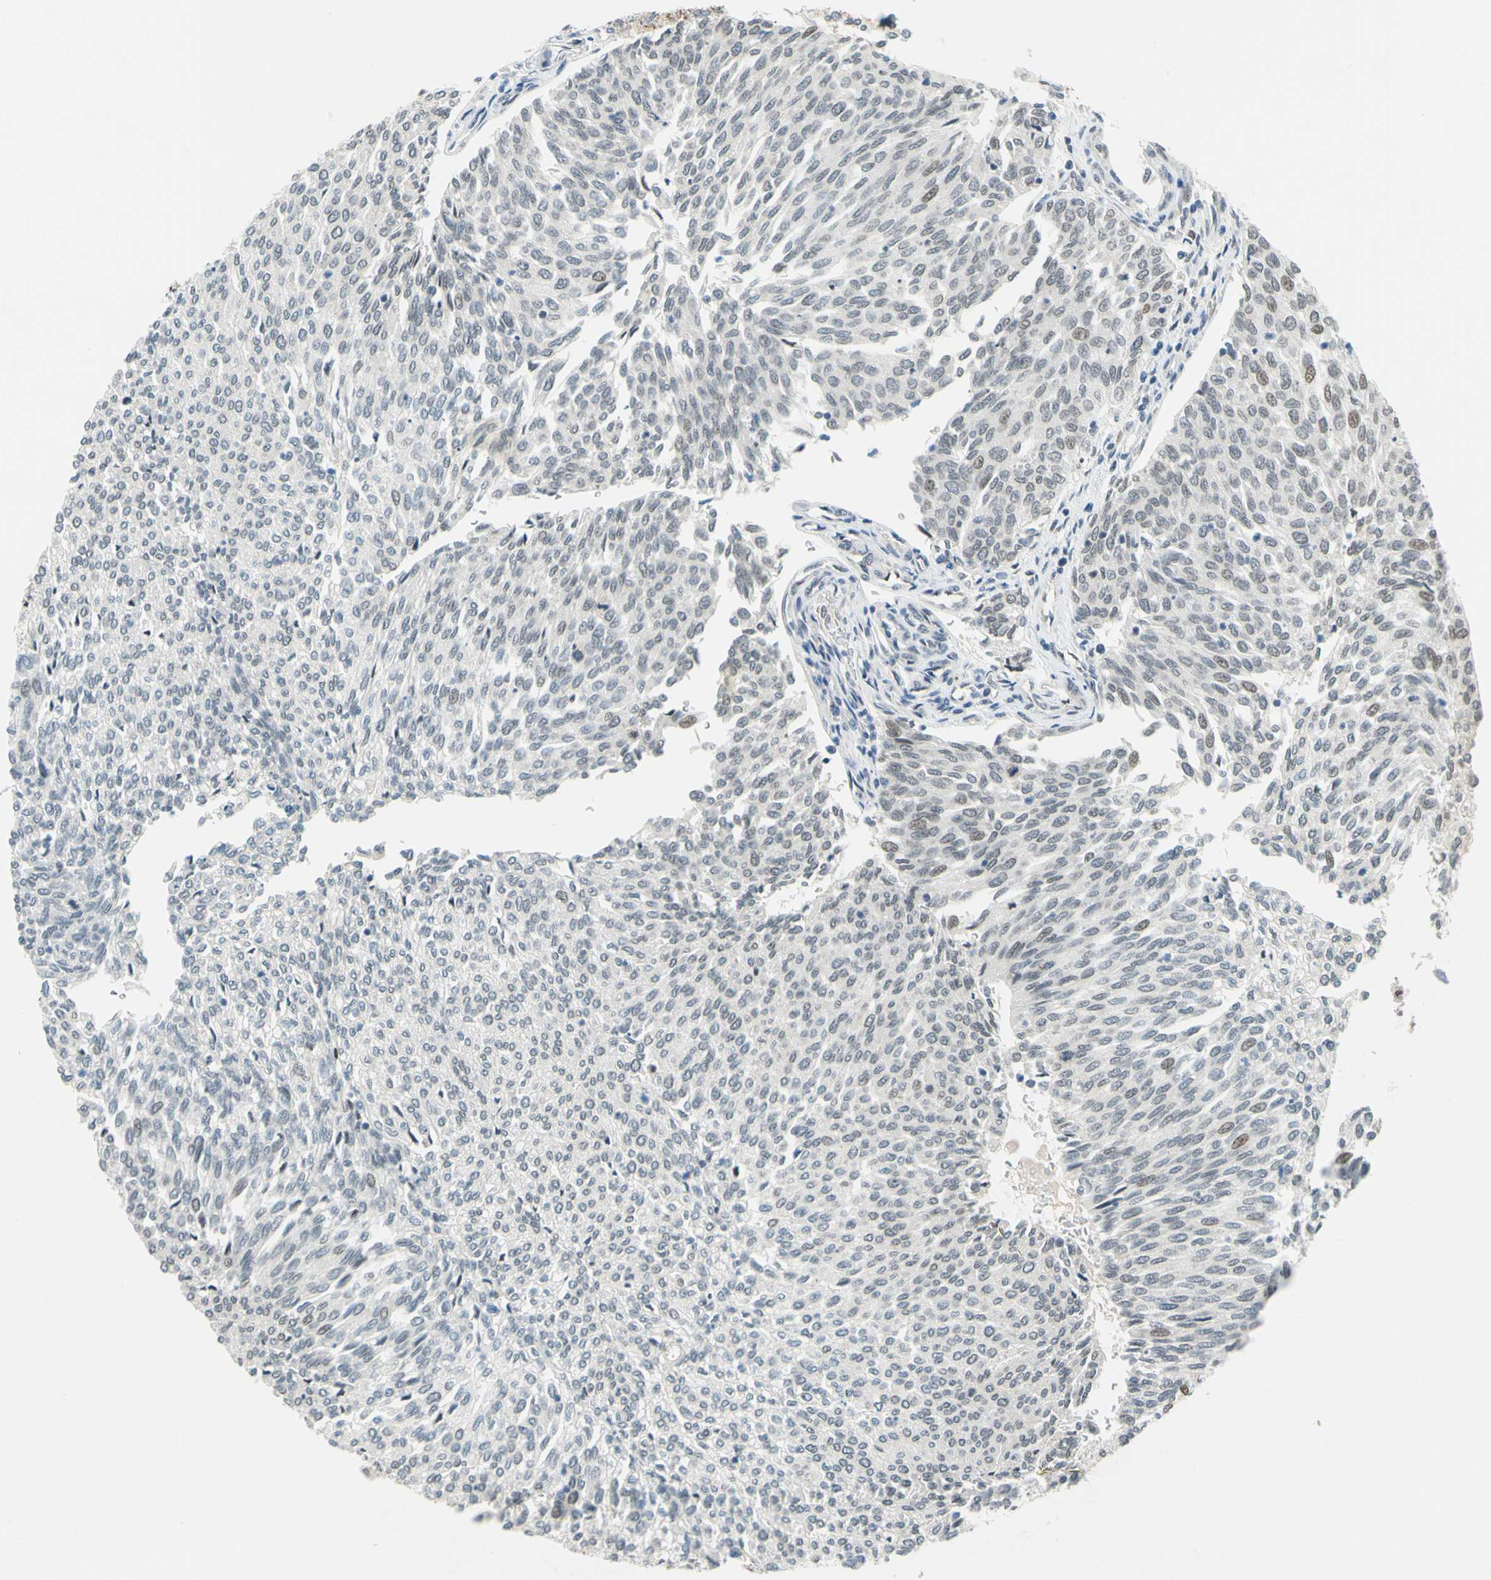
{"staining": {"intensity": "weak", "quantity": "<25%", "location": "nuclear"}, "tissue": "urothelial cancer", "cell_type": "Tumor cells", "image_type": "cancer", "snomed": [{"axis": "morphology", "description": "Urothelial carcinoma, Low grade"}, {"axis": "topography", "description": "Urinary bladder"}], "caption": "The micrograph exhibits no significant staining in tumor cells of urothelial cancer. (Immunohistochemistry, brightfield microscopy, high magnification).", "gene": "POGZ", "patient": {"sex": "female", "age": 79}}